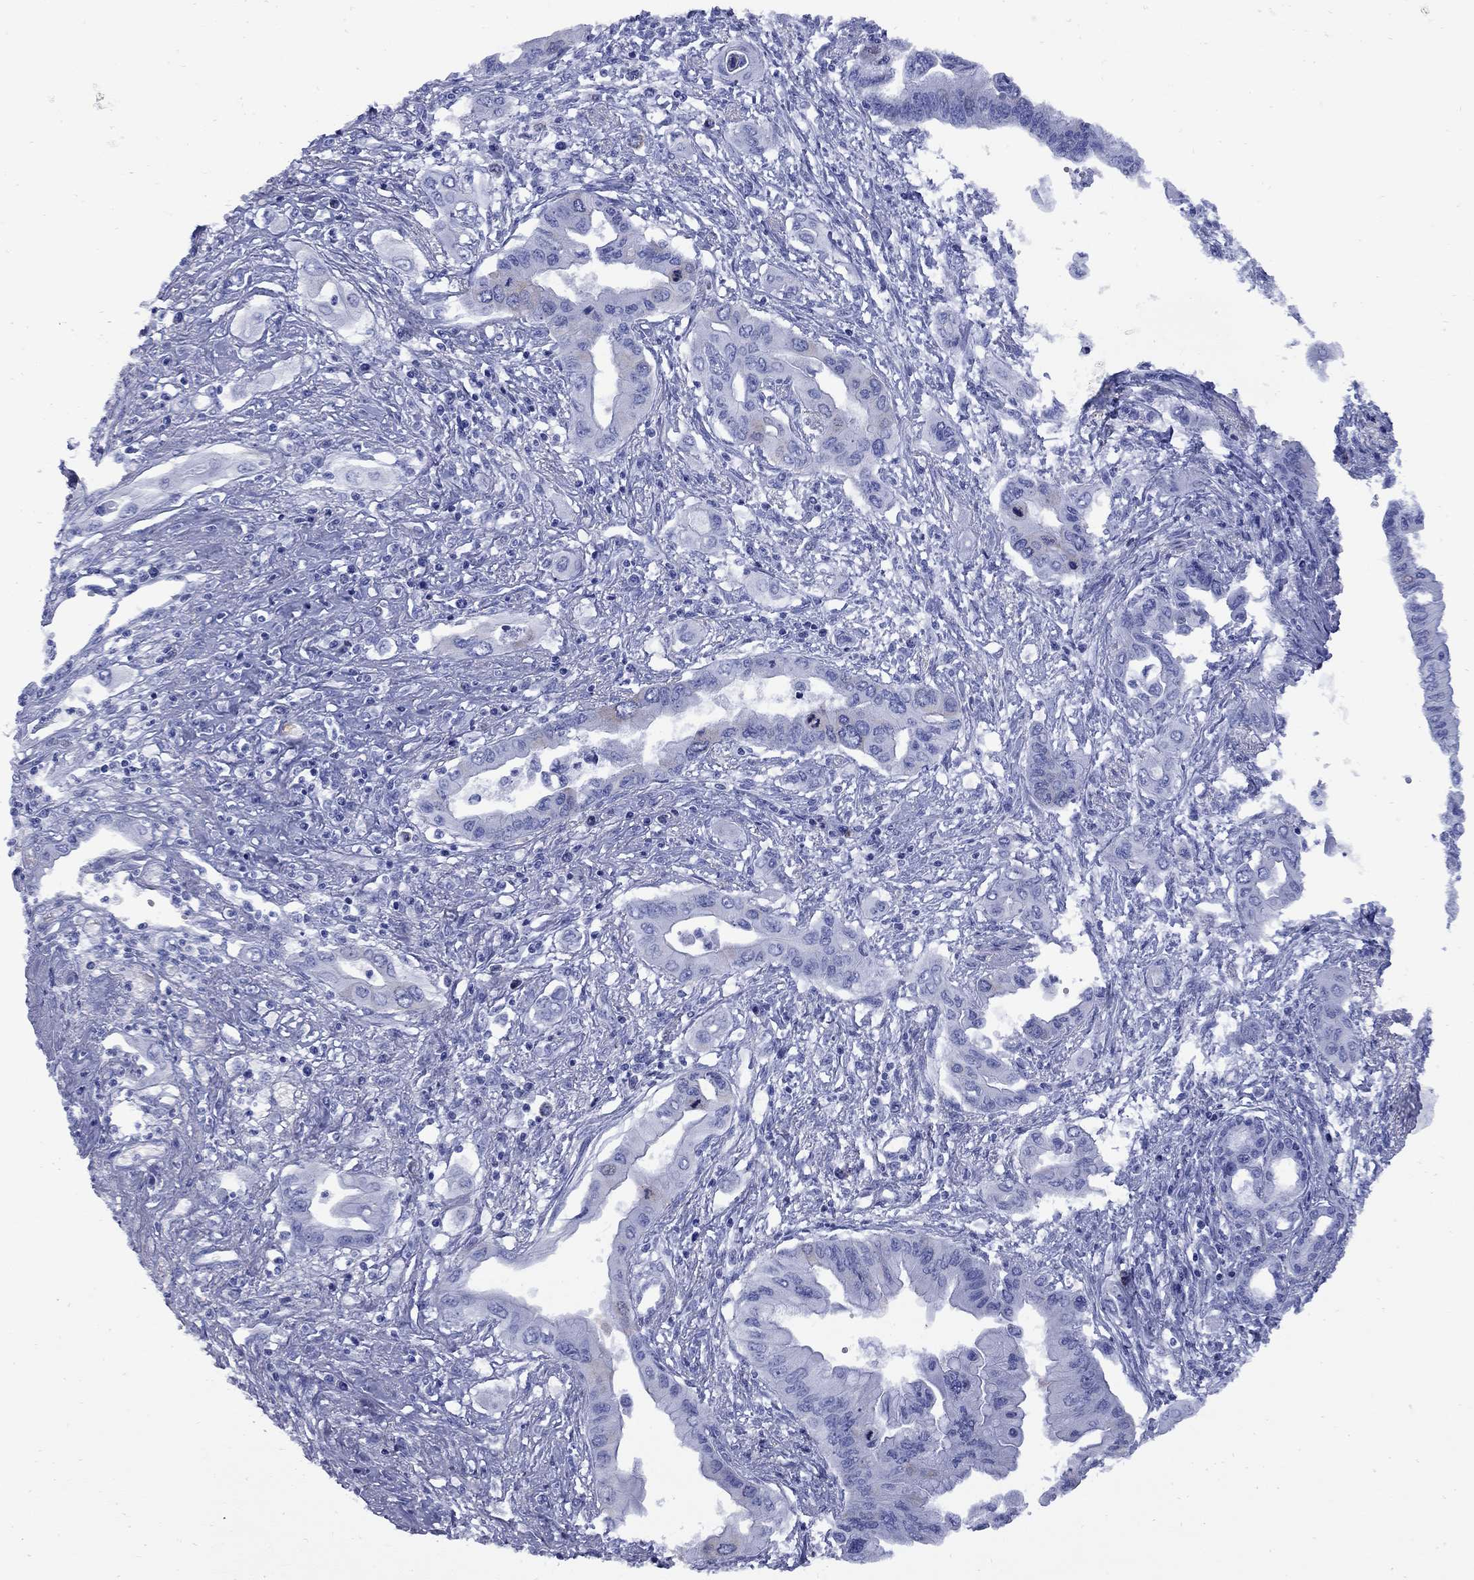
{"staining": {"intensity": "weak", "quantity": "<25%", "location": "cytoplasmic/membranous"}, "tissue": "pancreatic cancer", "cell_type": "Tumor cells", "image_type": "cancer", "snomed": [{"axis": "morphology", "description": "Adenocarcinoma, NOS"}, {"axis": "topography", "description": "Pancreas"}], "caption": "Immunohistochemical staining of pancreatic adenocarcinoma demonstrates no significant staining in tumor cells.", "gene": "TACC3", "patient": {"sex": "female", "age": 62}}